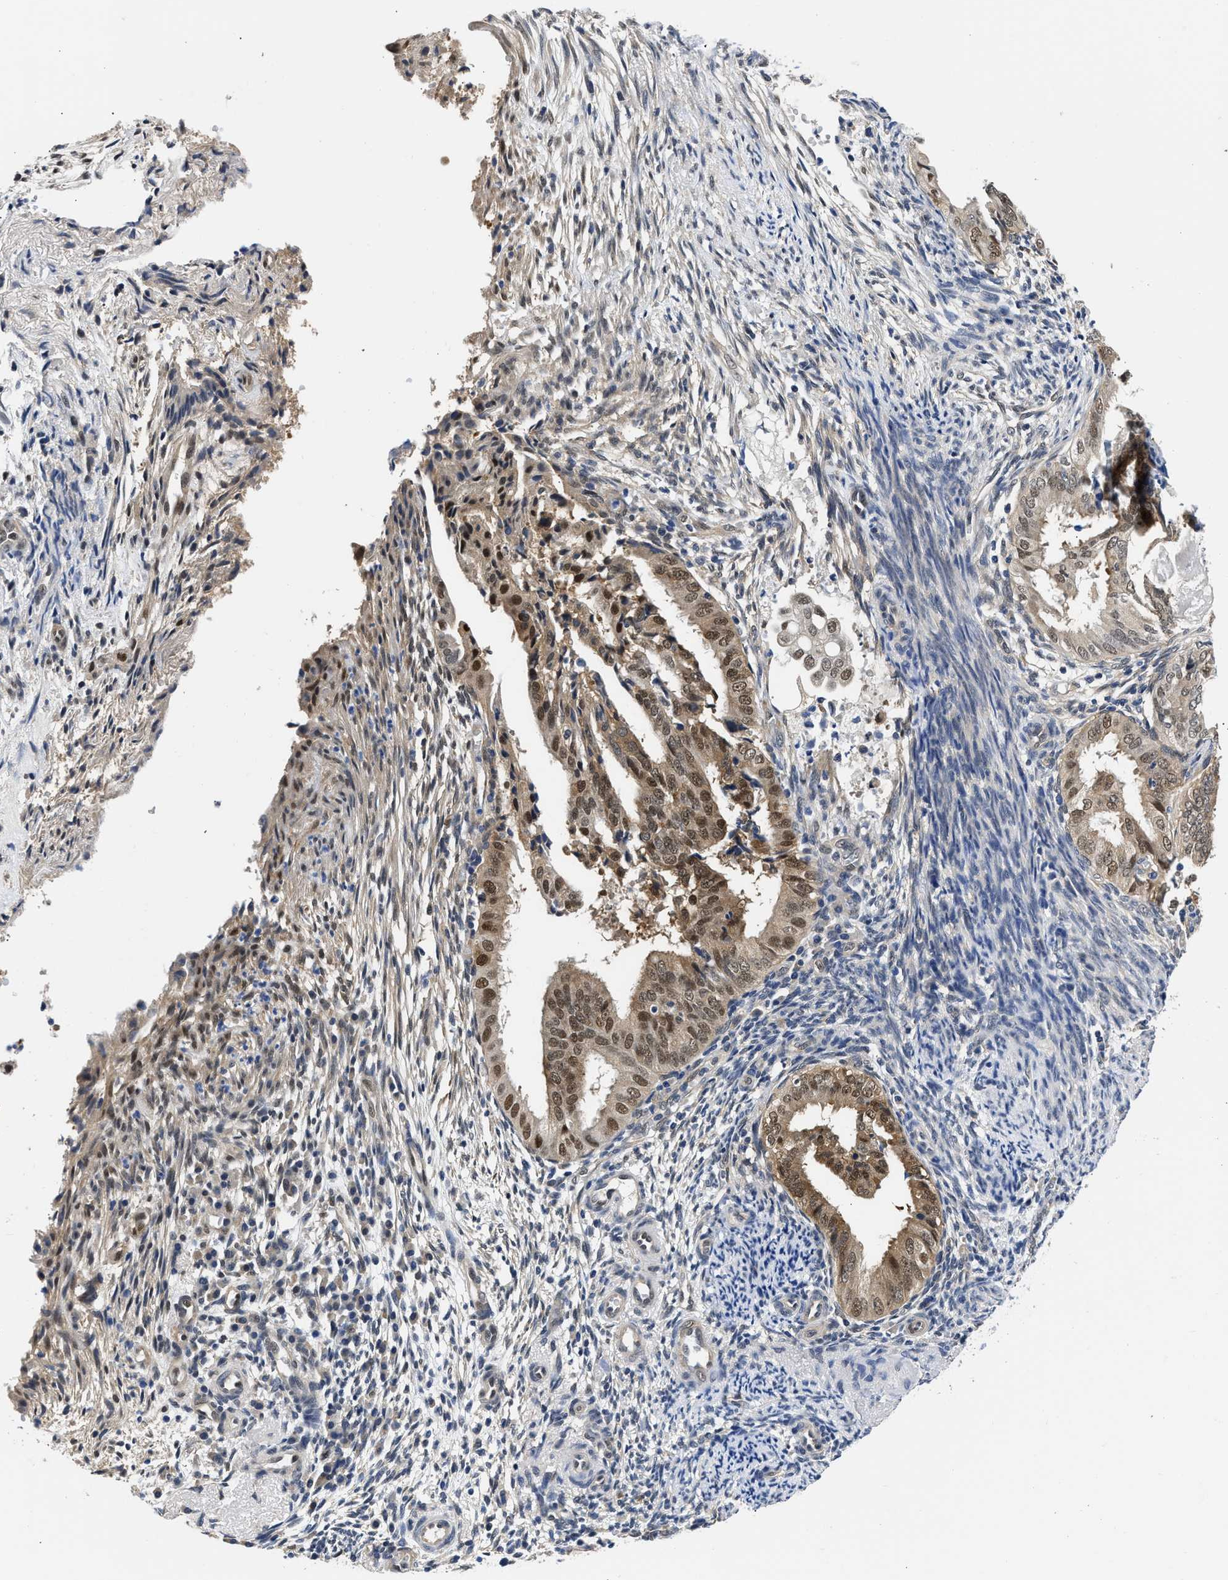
{"staining": {"intensity": "moderate", "quantity": ">75%", "location": "cytoplasmic/membranous,nuclear"}, "tissue": "endometrial cancer", "cell_type": "Tumor cells", "image_type": "cancer", "snomed": [{"axis": "morphology", "description": "Adenocarcinoma, NOS"}, {"axis": "topography", "description": "Endometrium"}], "caption": "Endometrial cancer was stained to show a protein in brown. There is medium levels of moderate cytoplasmic/membranous and nuclear positivity in about >75% of tumor cells.", "gene": "XPO5", "patient": {"sex": "female", "age": 58}}